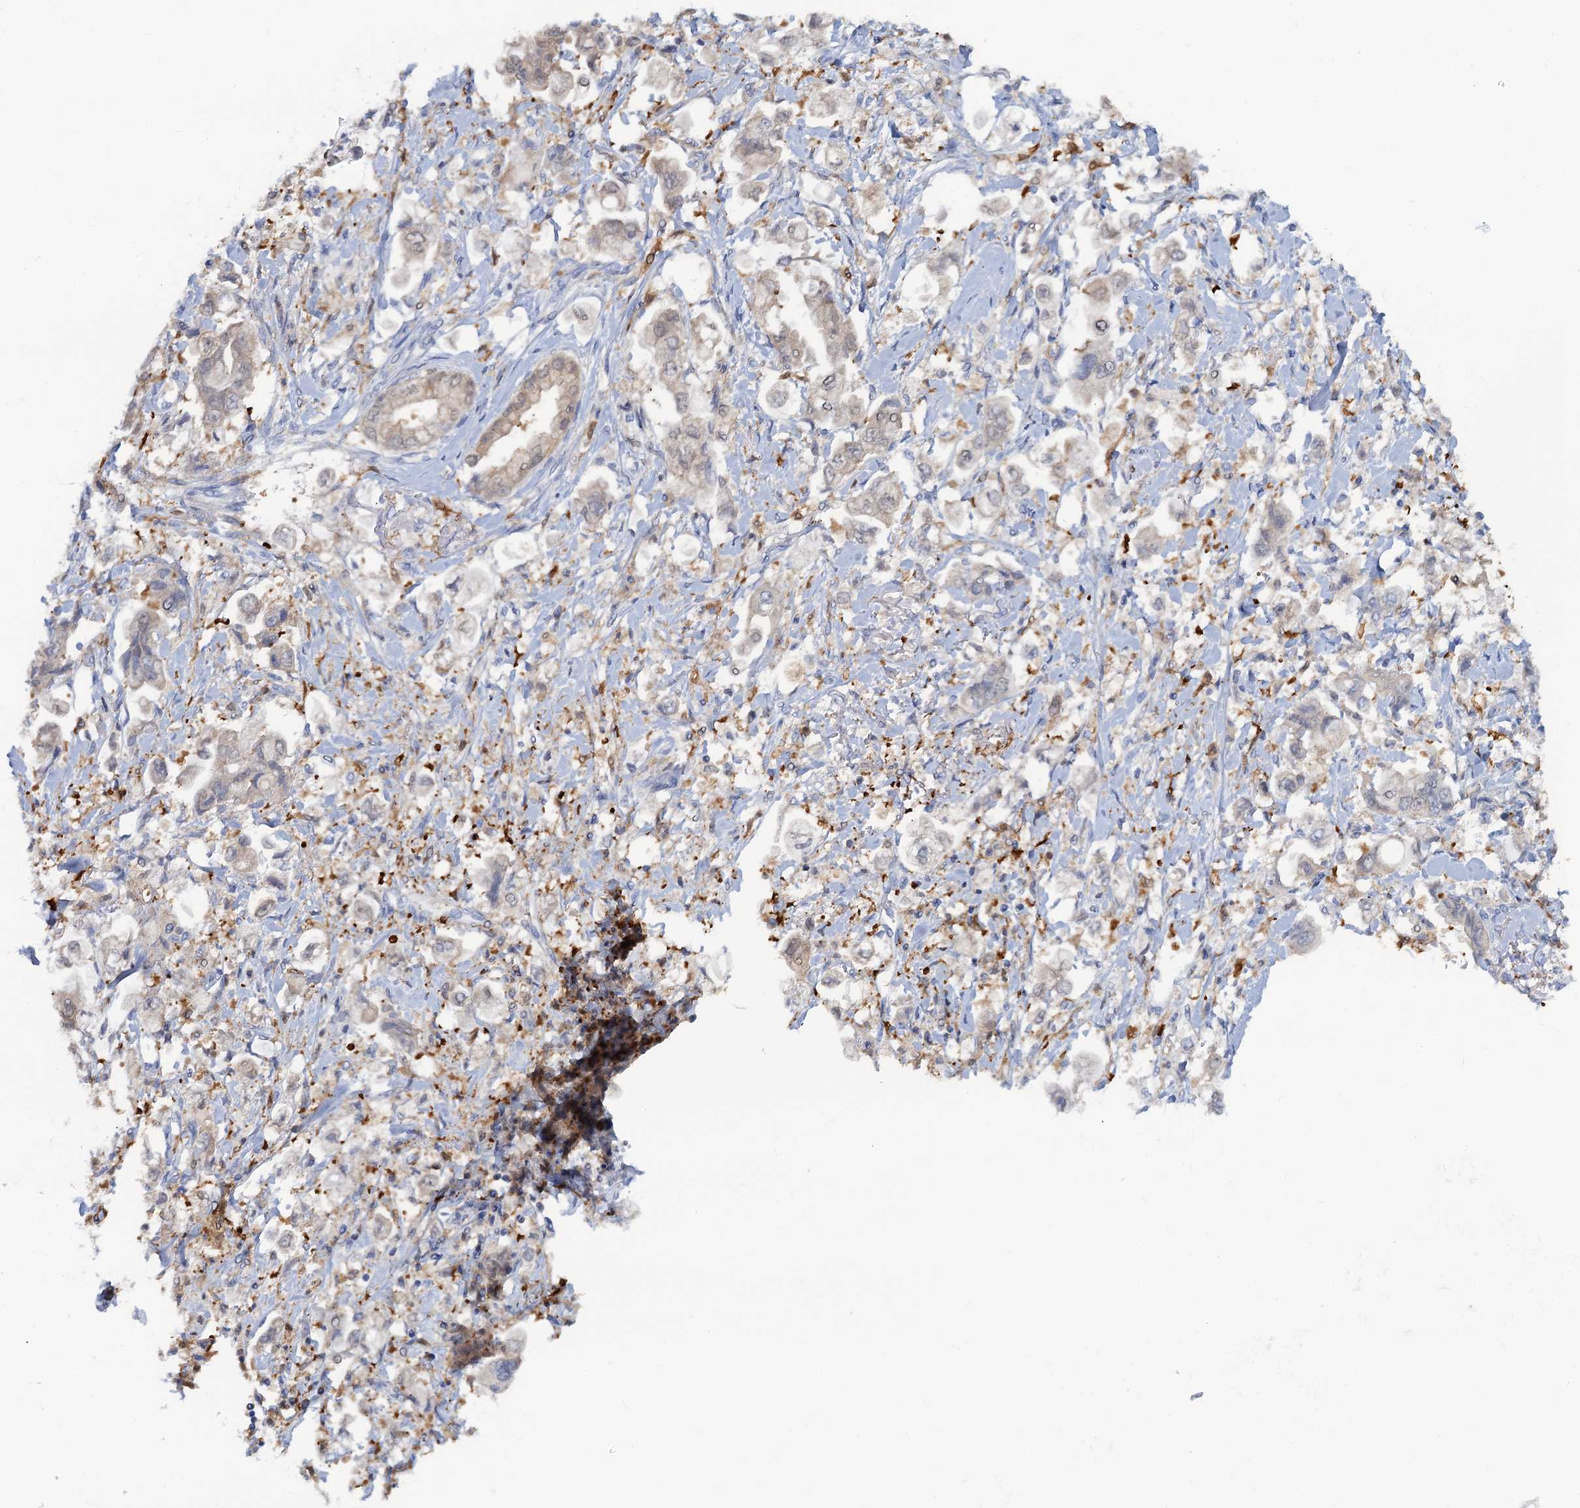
{"staining": {"intensity": "weak", "quantity": "<25%", "location": "nuclear"}, "tissue": "stomach cancer", "cell_type": "Tumor cells", "image_type": "cancer", "snomed": [{"axis": "morphology", "description": "Adenocarcinoma, NOS"}, {"axis": "topography", "description": "Stomach"}], "caption": "Stomach adenocarcinoma stained for a protein using IHC displays no staining tumor cells.", "gene": "FAH", "patient": {"sex": "male", "age": 62}}